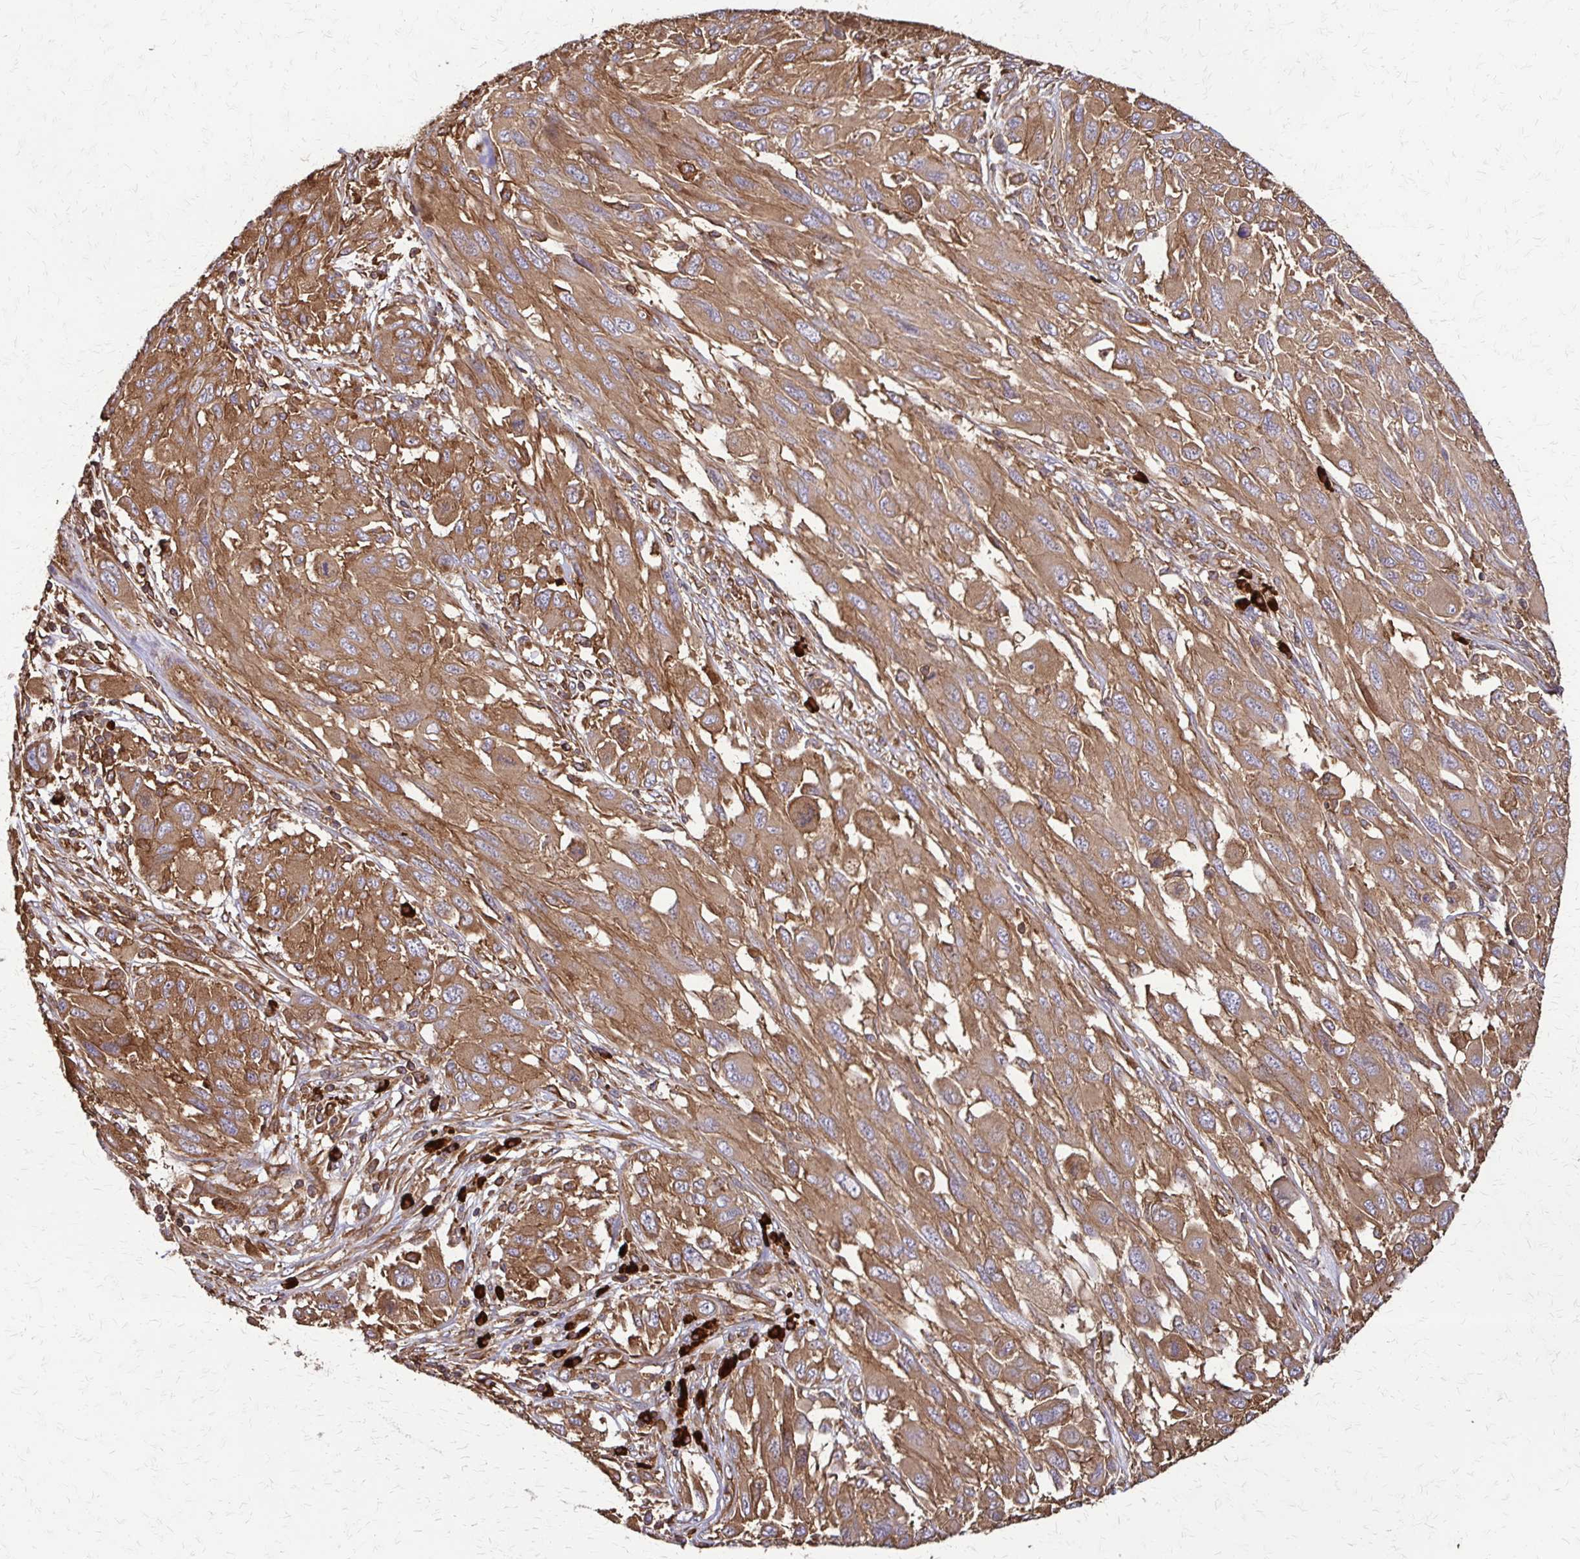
{"staining": {"intensity": "moderate", "quantity": ">75%", "location": "cytoplasmic/membranous"}, "tissue": "melanoma", "cell_type": "Tumor cells", "image_type": "cancer", "snomed": [{"axis": "morphology", "description": "Malignant melanoma, NOS"}, {"axis": "topography", "description": "Skin"}], "caption": "There is medium levels of moderate cytoplasmic/membranous staining in tumor cells of melanoma, as demonstrated by immunohistochemical staining (brown color).", "gene": "EEF2", "patient": {"sex": "female", "age": 91}}